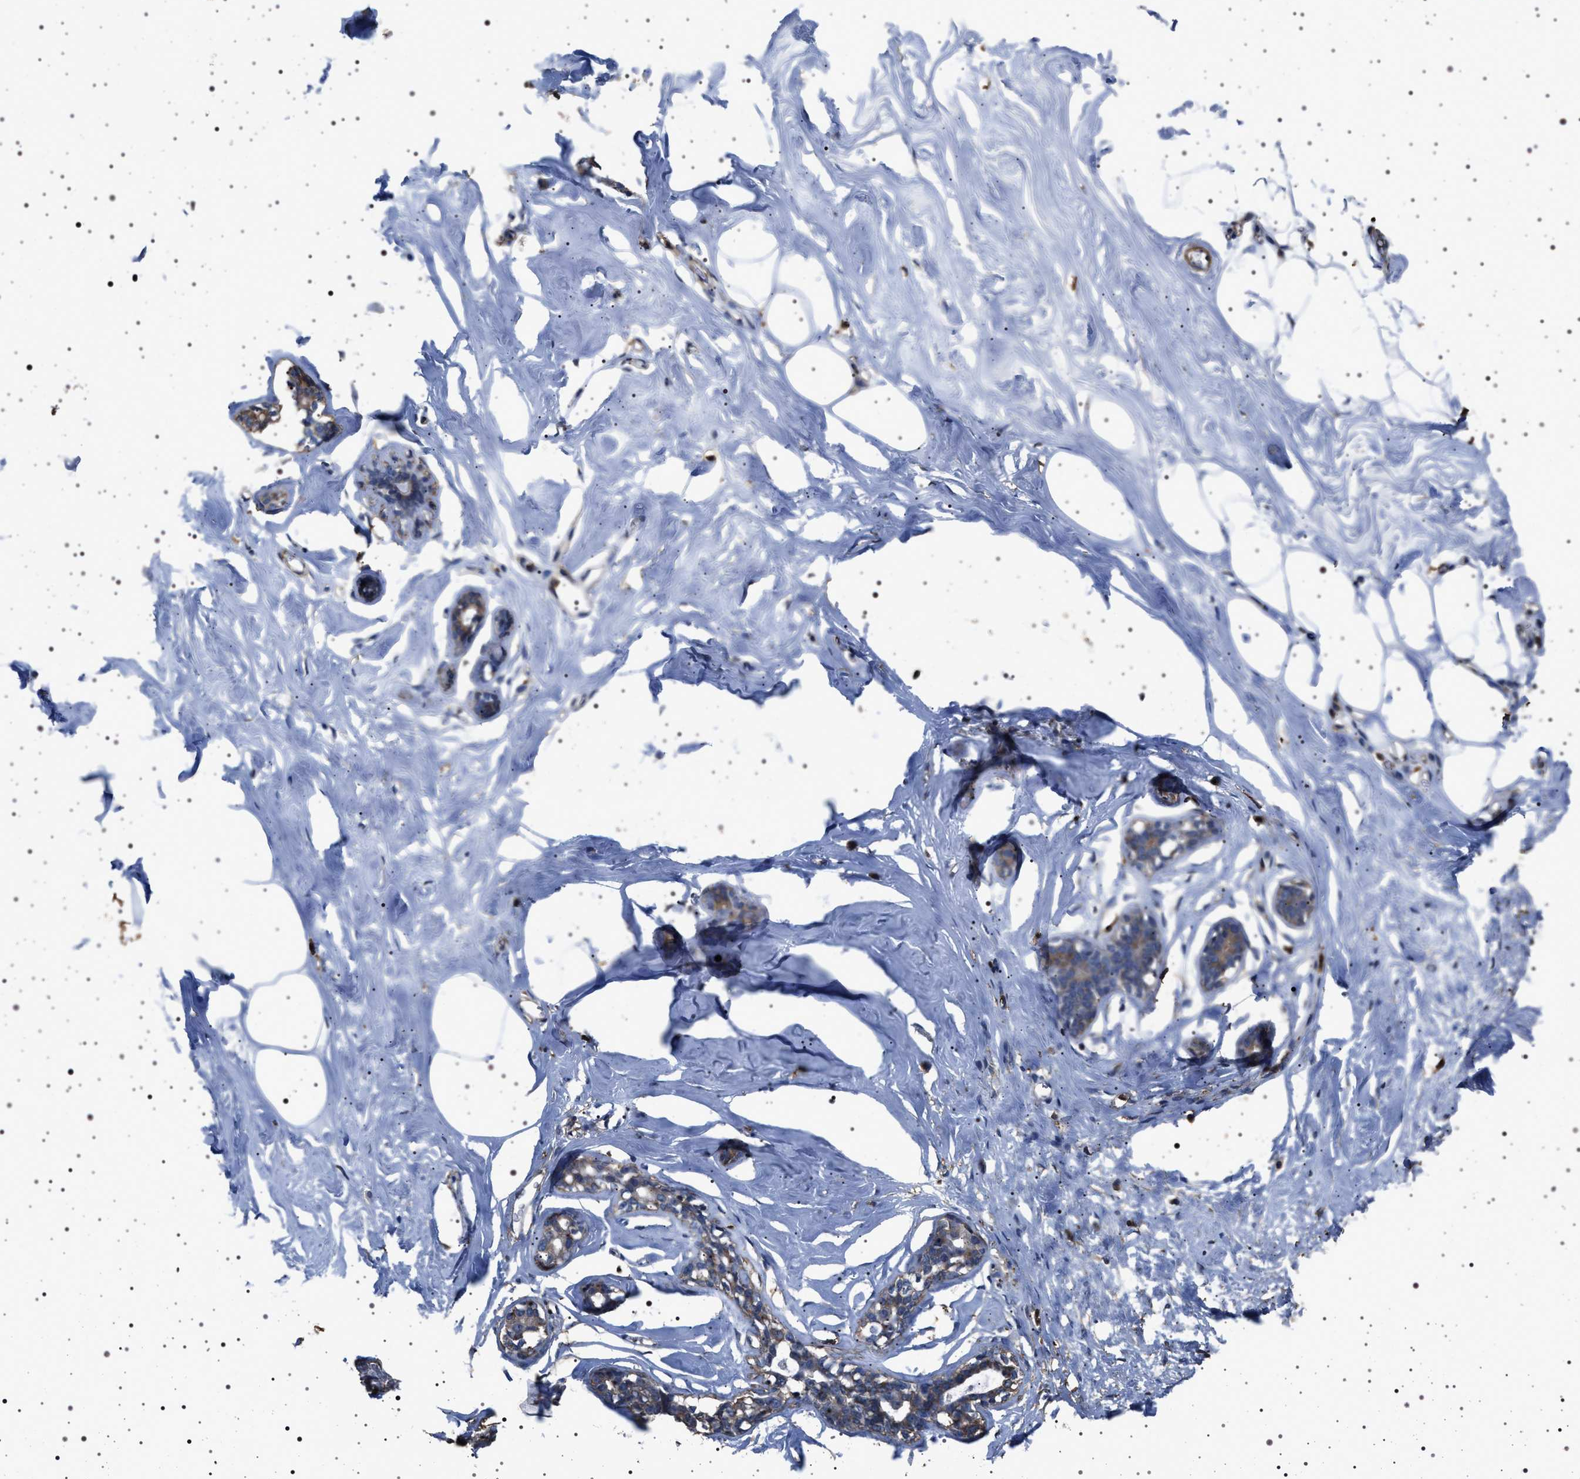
{"staining": {"intensity": "weak", "quantity": "<25%", "location": "cytoplasmic/membranous"}, "tissue": "adipose tissue", "cell_type": "Adipocytes", "image_type": "normal", "snomed": [{"axis": "morphology", "description": "Normal tissue, NOS"}, {"axis": "morphology", "description": "Fibrosis, NOS"}, {"axis": "topography", "description": "Breast"}, {"axis": "topography", "description": "Adipose tissue"}], "caption": "This is an IHC photomicrograph of unremarkable adipose tissue. There is no staining in adipocytes.", "gene": "SMAP2", "patient": {"sex": "female", "age": 39}}